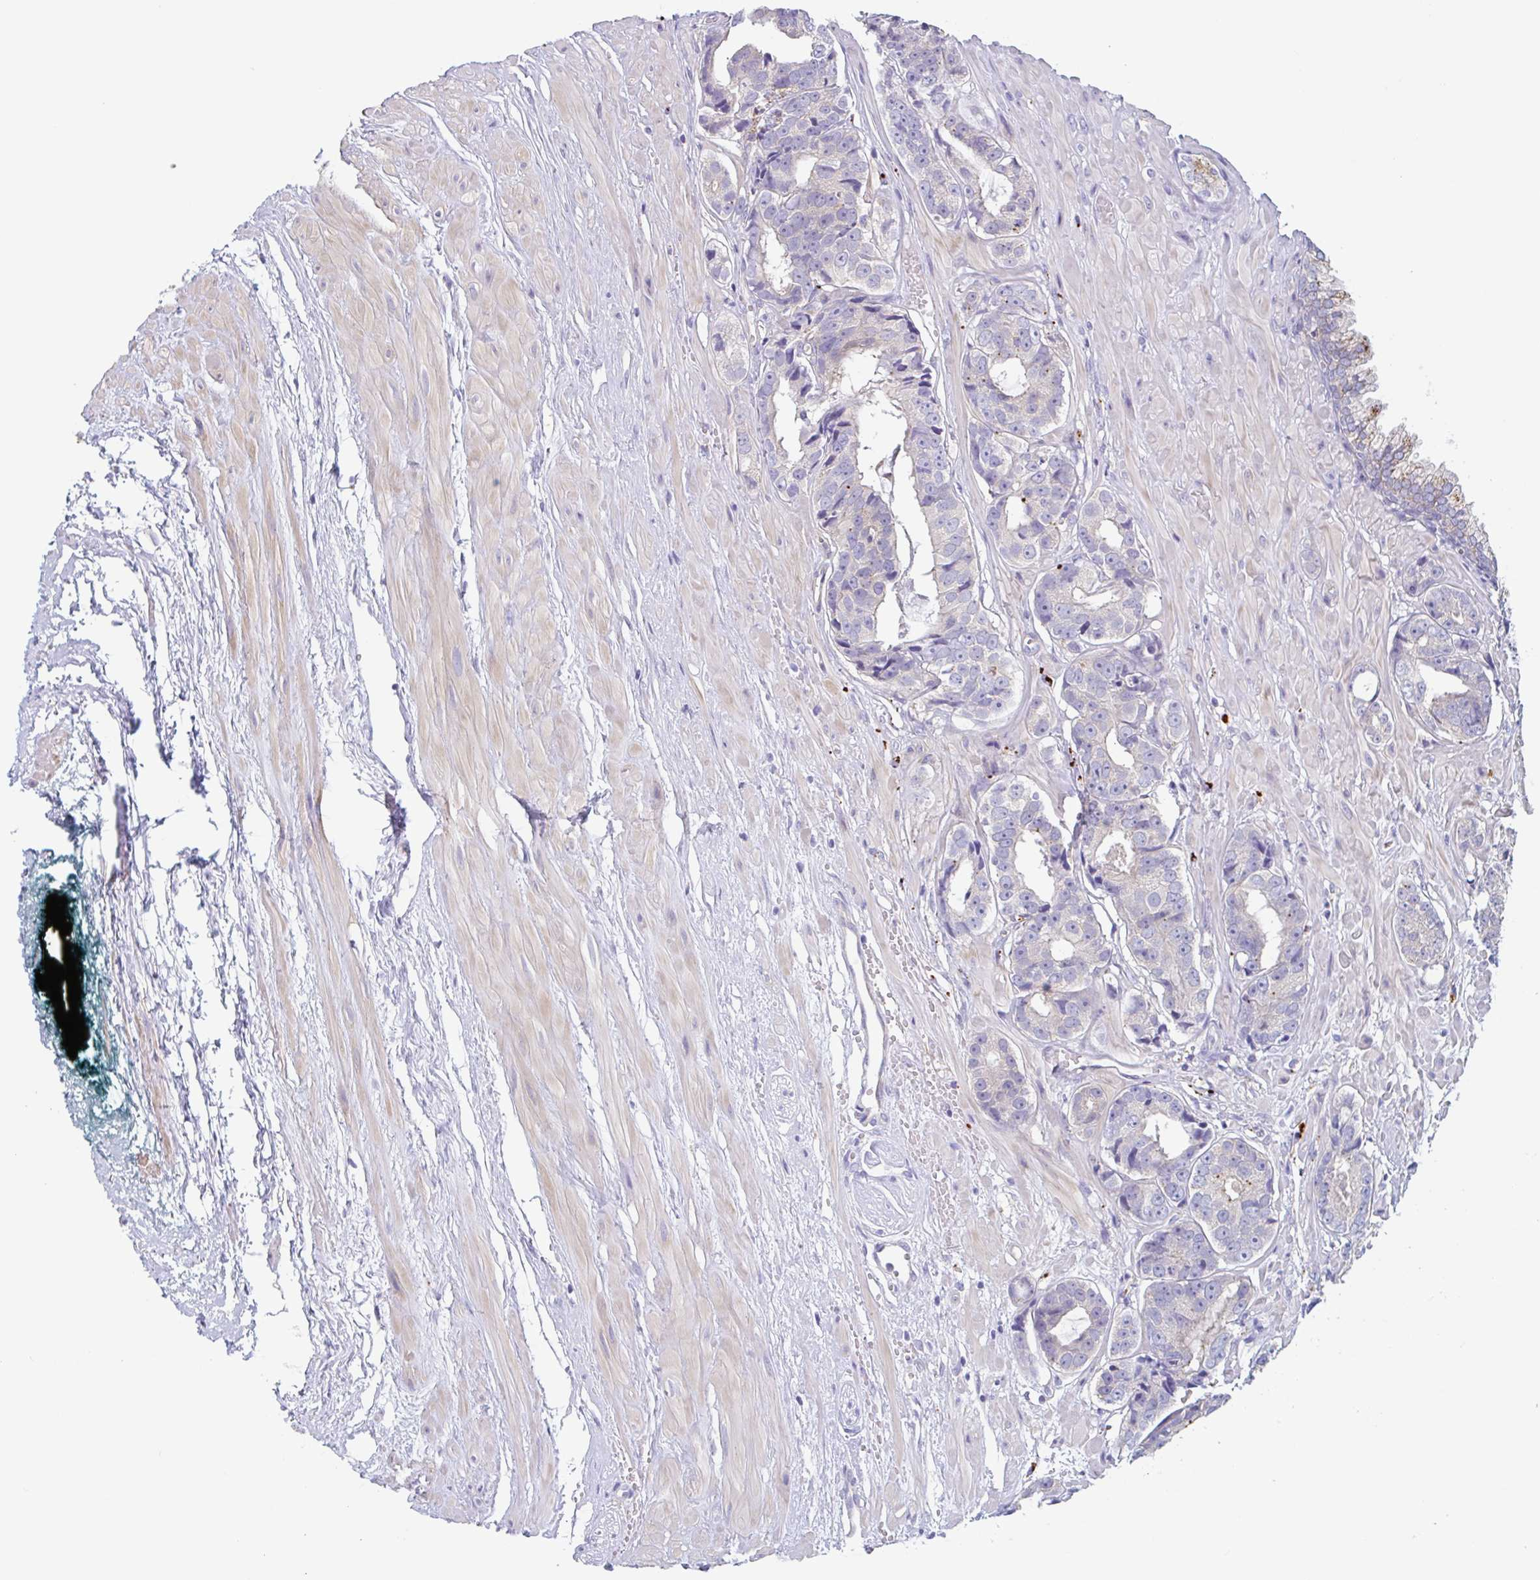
{"staining": {"intensity": "negative", "quantity": "none", "location": "none"}, "tissue": "prostate cancer", "cell_type": "Tumor cells", "image_type": "cancer", "snomed": [{"axis": "morphology", "description": "Adenocarcinoma, High grade"}, {"axis": "topography", "description": "Prostate"}], "caption": "The immunohistochemistry micrograph has no significant staining in tumor cells of prostate cancer (high-grade adenocarcinoma) tissue.", "gene": "LENG9", "patient": {"sex": "male", "age": 71}}